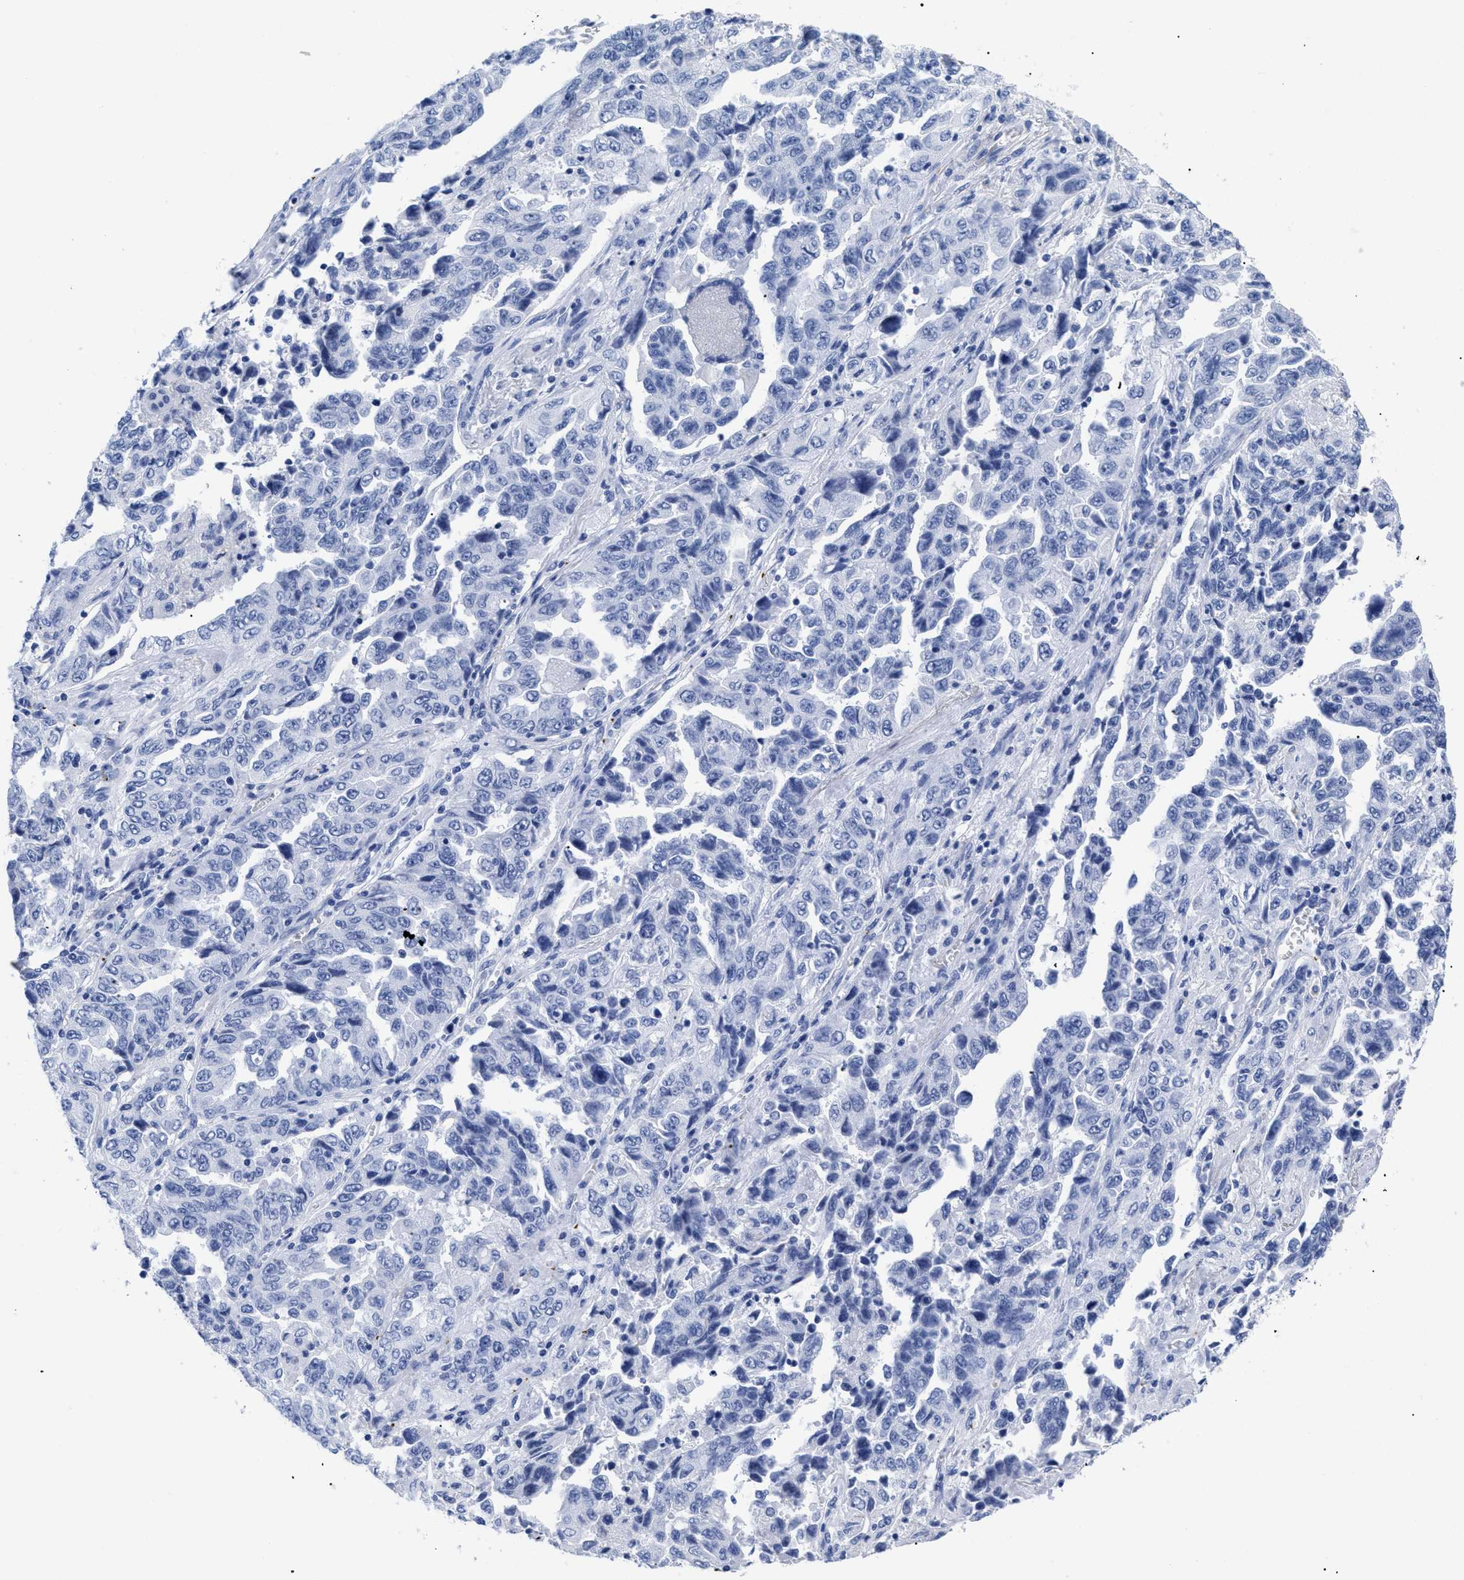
{"staining": {"intensity": "negative", "quantity": "none", "location": "none"}, "tissue": "lung cancer", "cell_type": "Tumor cells", "image_type": "cancer", "snomed": [{"axis": "morphology", "description": "Adenocarcinoma, NOS"}, {"axis": "topography", "description": "Lung"}], "caption": "Tumor cells show no significant protein expression in lung cancer.", "gene": "TREML1", "patient": {"sex": "female", "age": 51}}